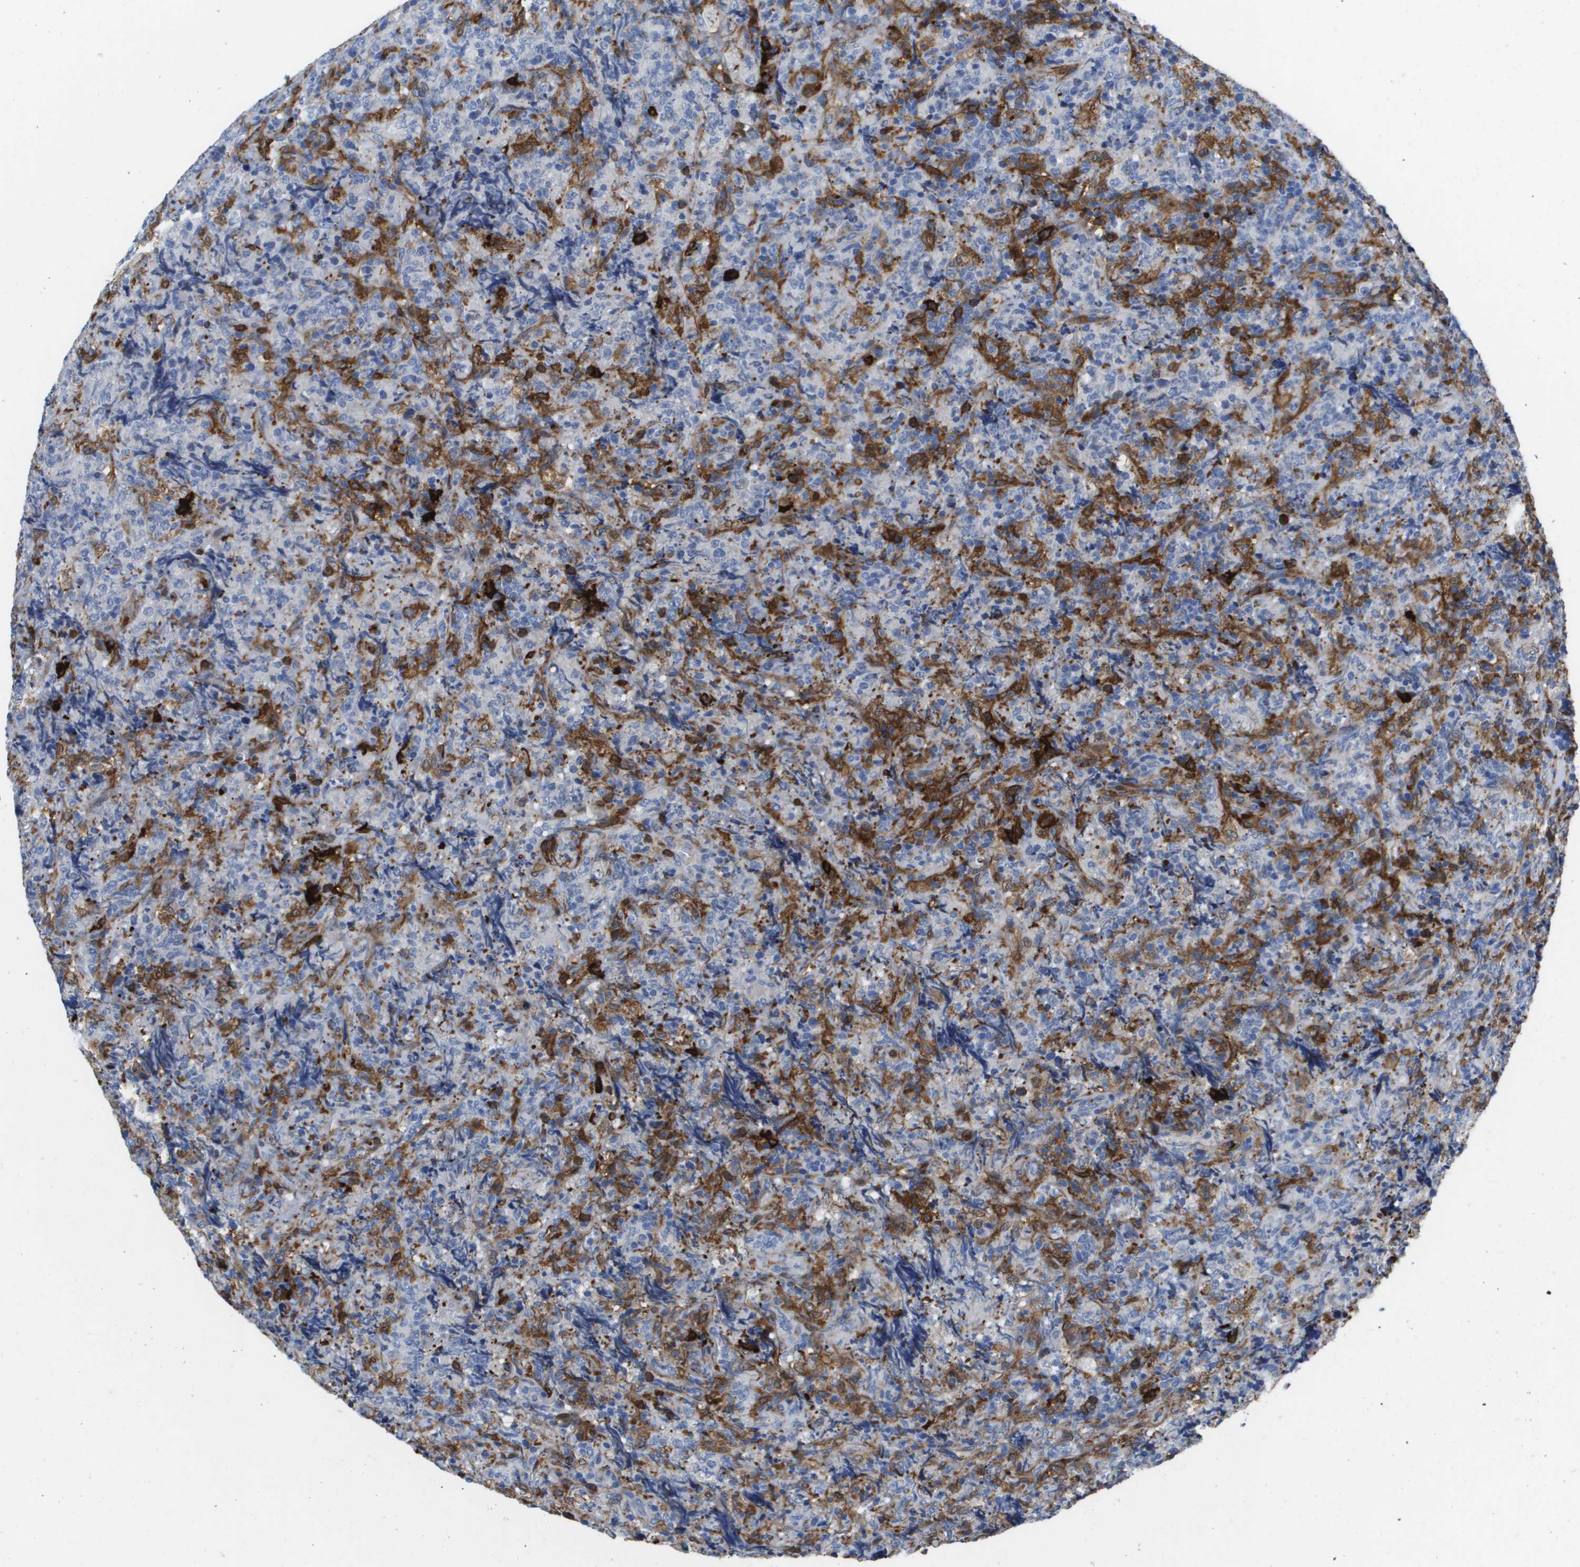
{"staining": {"intensity": "negative", "quantity": "none", "location": "none"}, "tissue": "lymphoma", "cell_type": "Tumor cells", "image_type": "cancer", "snomed": [{"axis": "morphology", "description": "Malignant lymphoma, non-Hodgkin's type, High grade"}, {"axis": "topography", "description": "Tonsil"}], "caption": "Immunohistochemistry (IHC) photomicrograph of human lymphoma stained for a protein (brown), which exhibits no positivity in tumor cells.", "gene": "SLC37A2", "patient": {"sex": "female", "age": 36}}